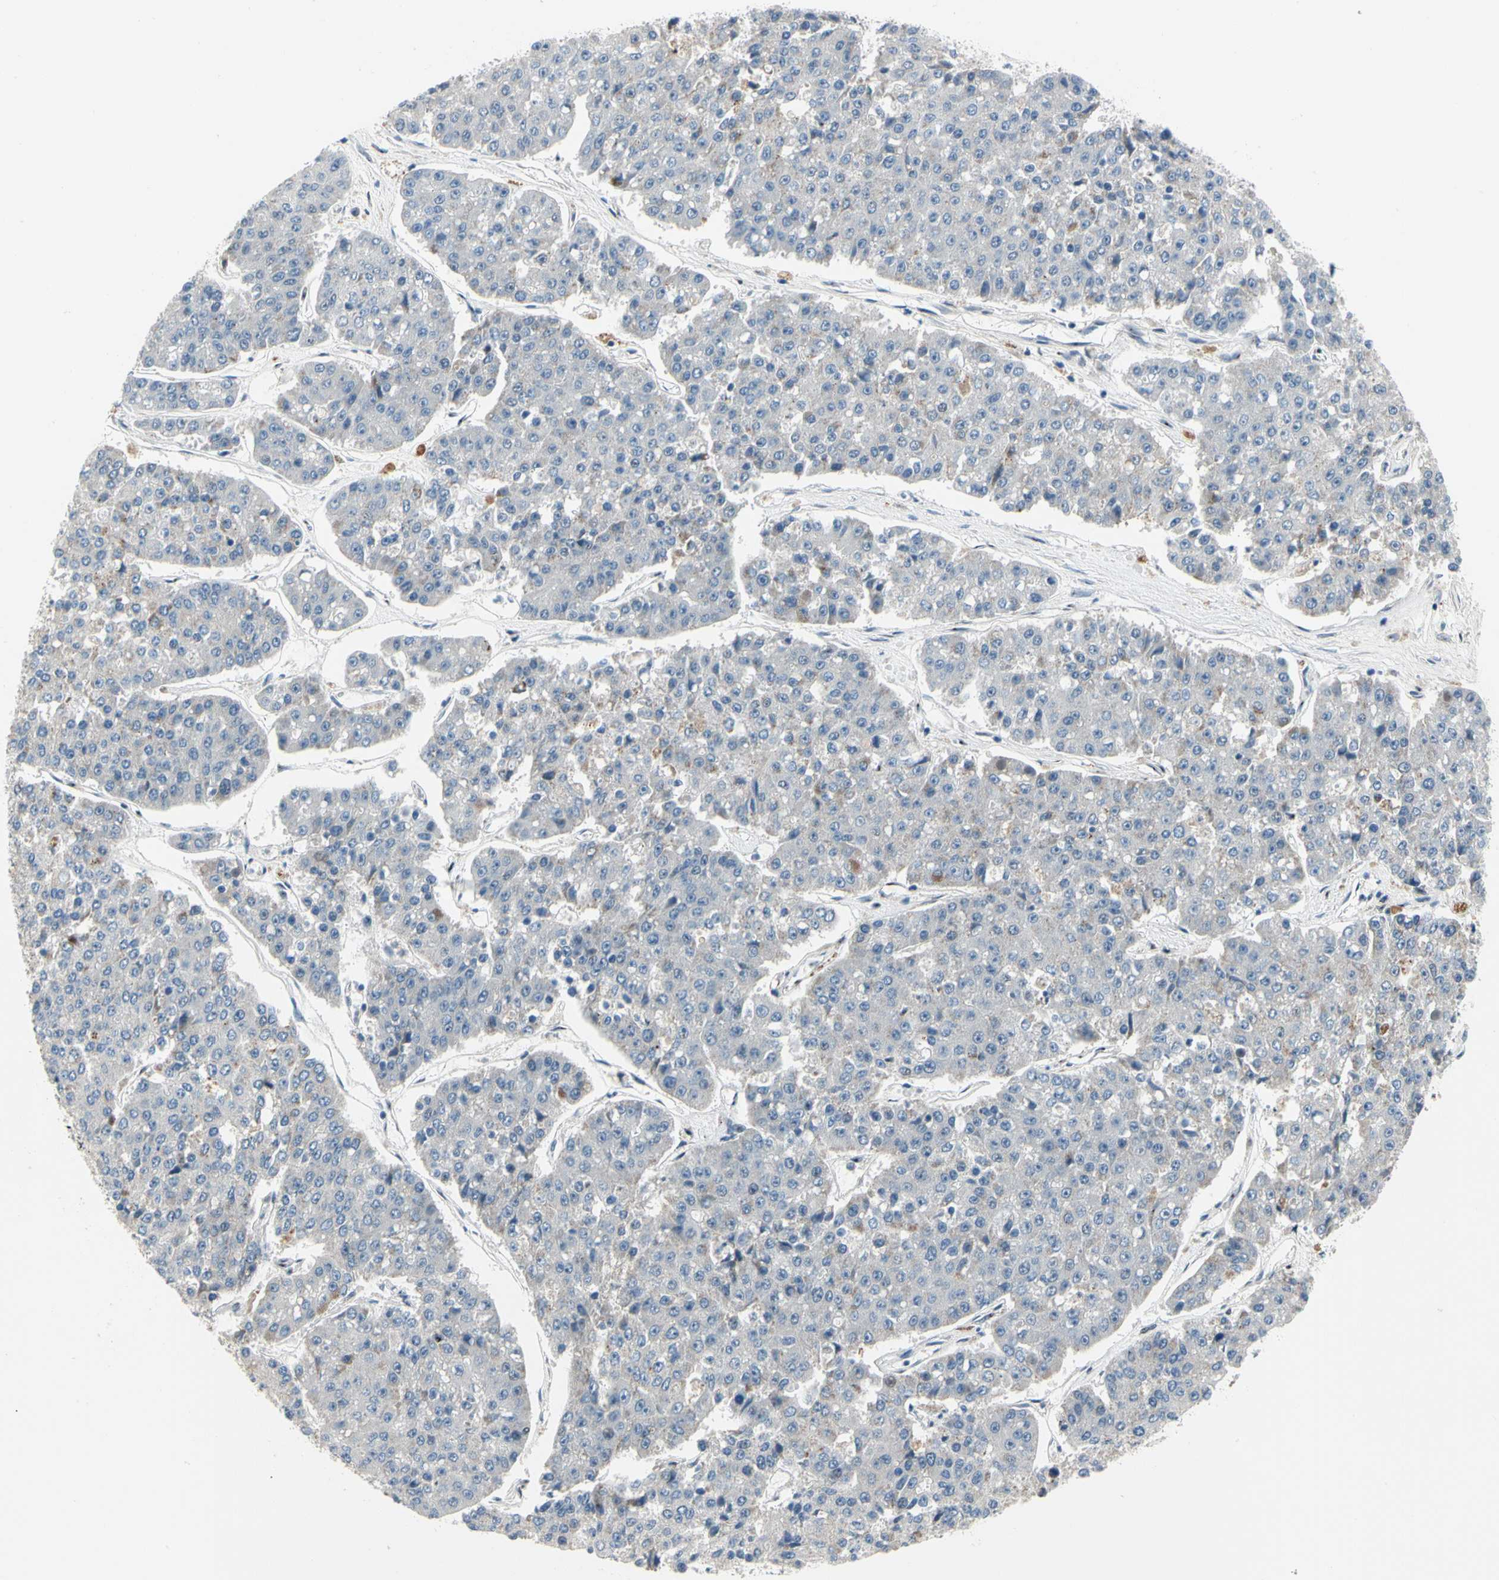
{"staining": {"intensity": "negative", "quantity": "none", "location": "none"}, "tissue": "pancreatic cancer", "cell_type": "Tumor cells", "image_type": "cancer", "snomed": [{"axis": "morphology", "description": "Adenocarcinoma, NOS"}, {"axis": "topography", "description": "Pancreas"}], "caption": "Human pancreatic cancer stained for a protein using IHC demonstrates no expression in tumor cells.", "gene": "NFASC", "patient": {"sex": "male", "age": 50}}